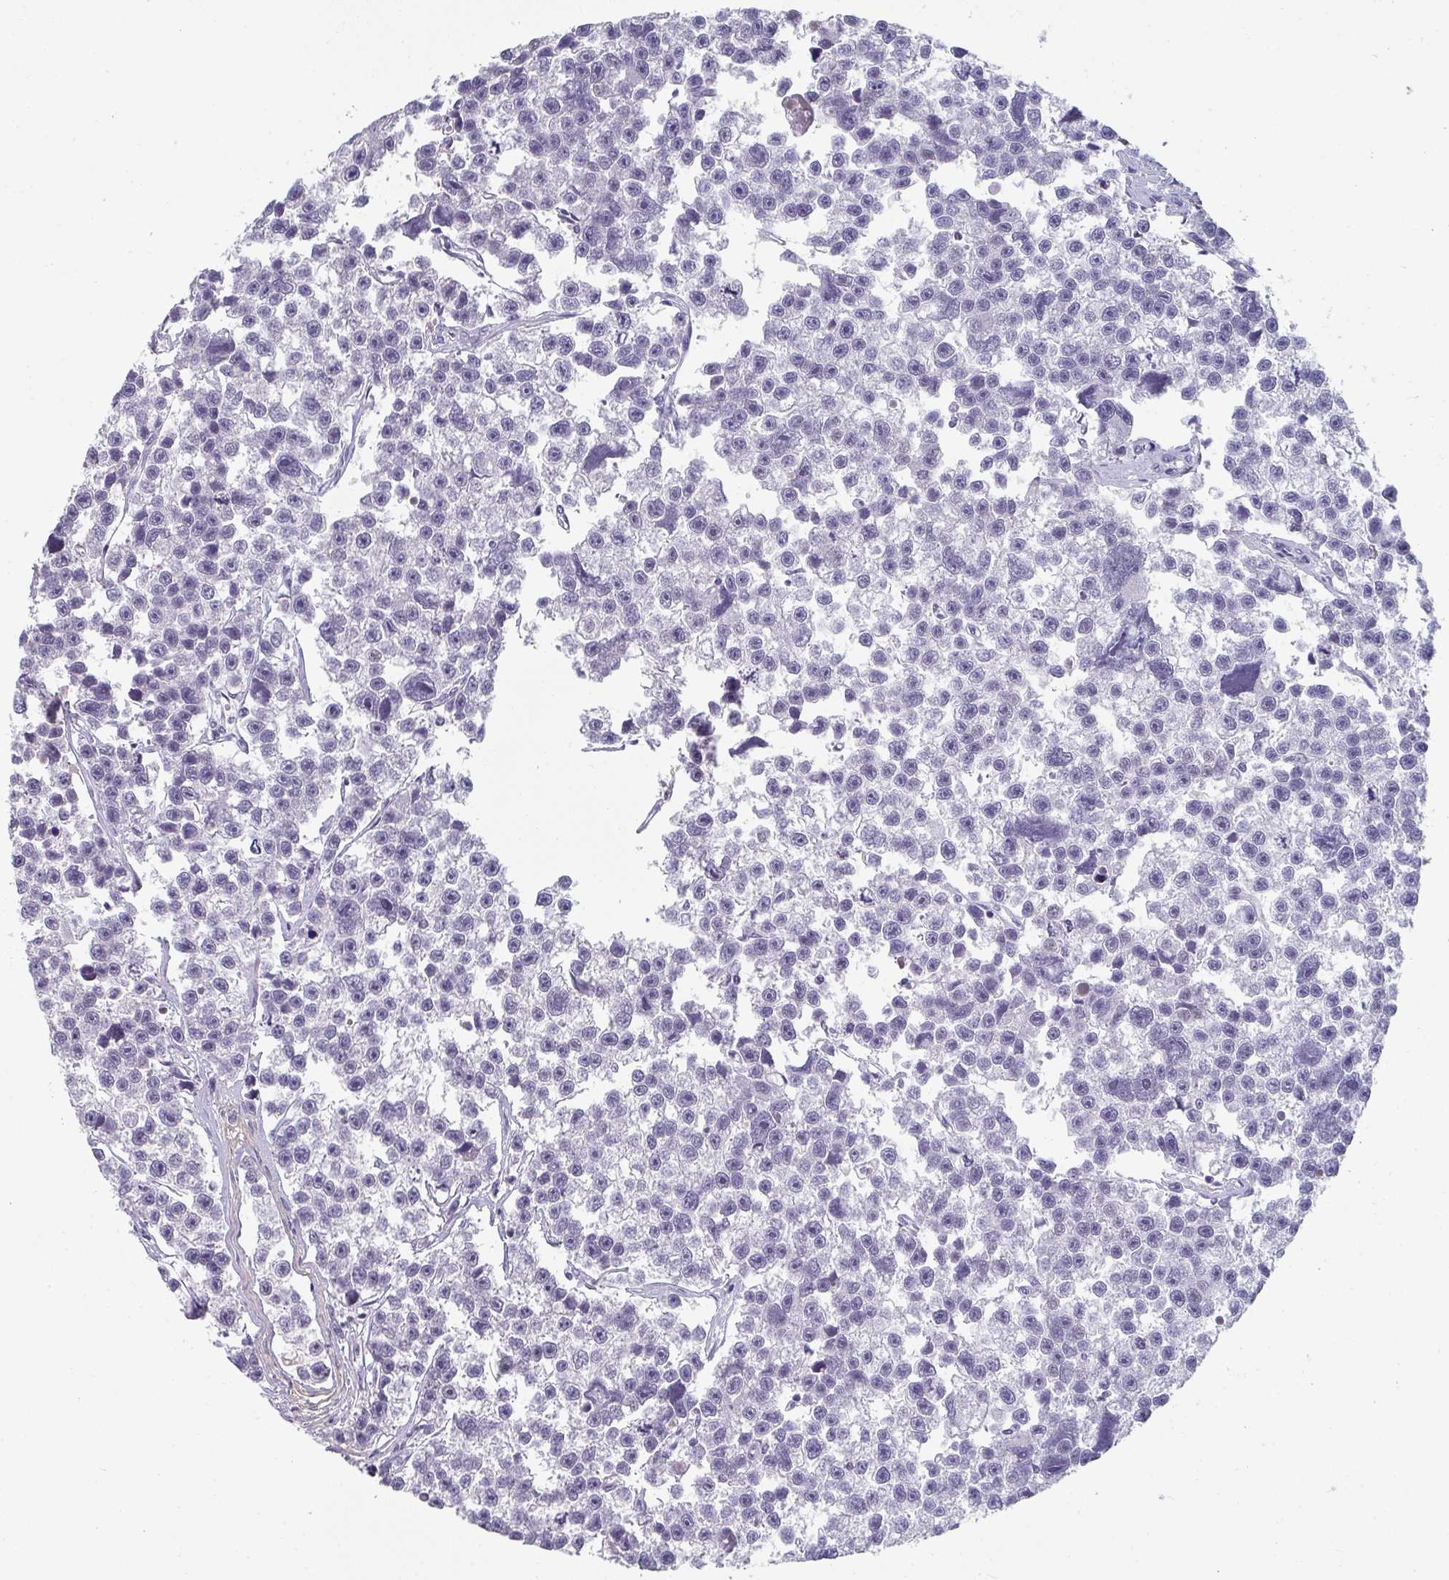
{"staining": {"intensity": "negative", "quantity": "none", "location": "none"}, "tissue": "testis cancer", "cell_type": "Tumor cells", "image_type": "cancer", "snomed": [{"axis": "morphology", "description": "Seminoma, NOS"}, {"axis": "topography", "description": "Testis"}], "caption": "Tumor cells are negative for protein expression in human seminoma (testis).", "gene": "A1CF", "patient": {"sex": "male", "age": 26}}